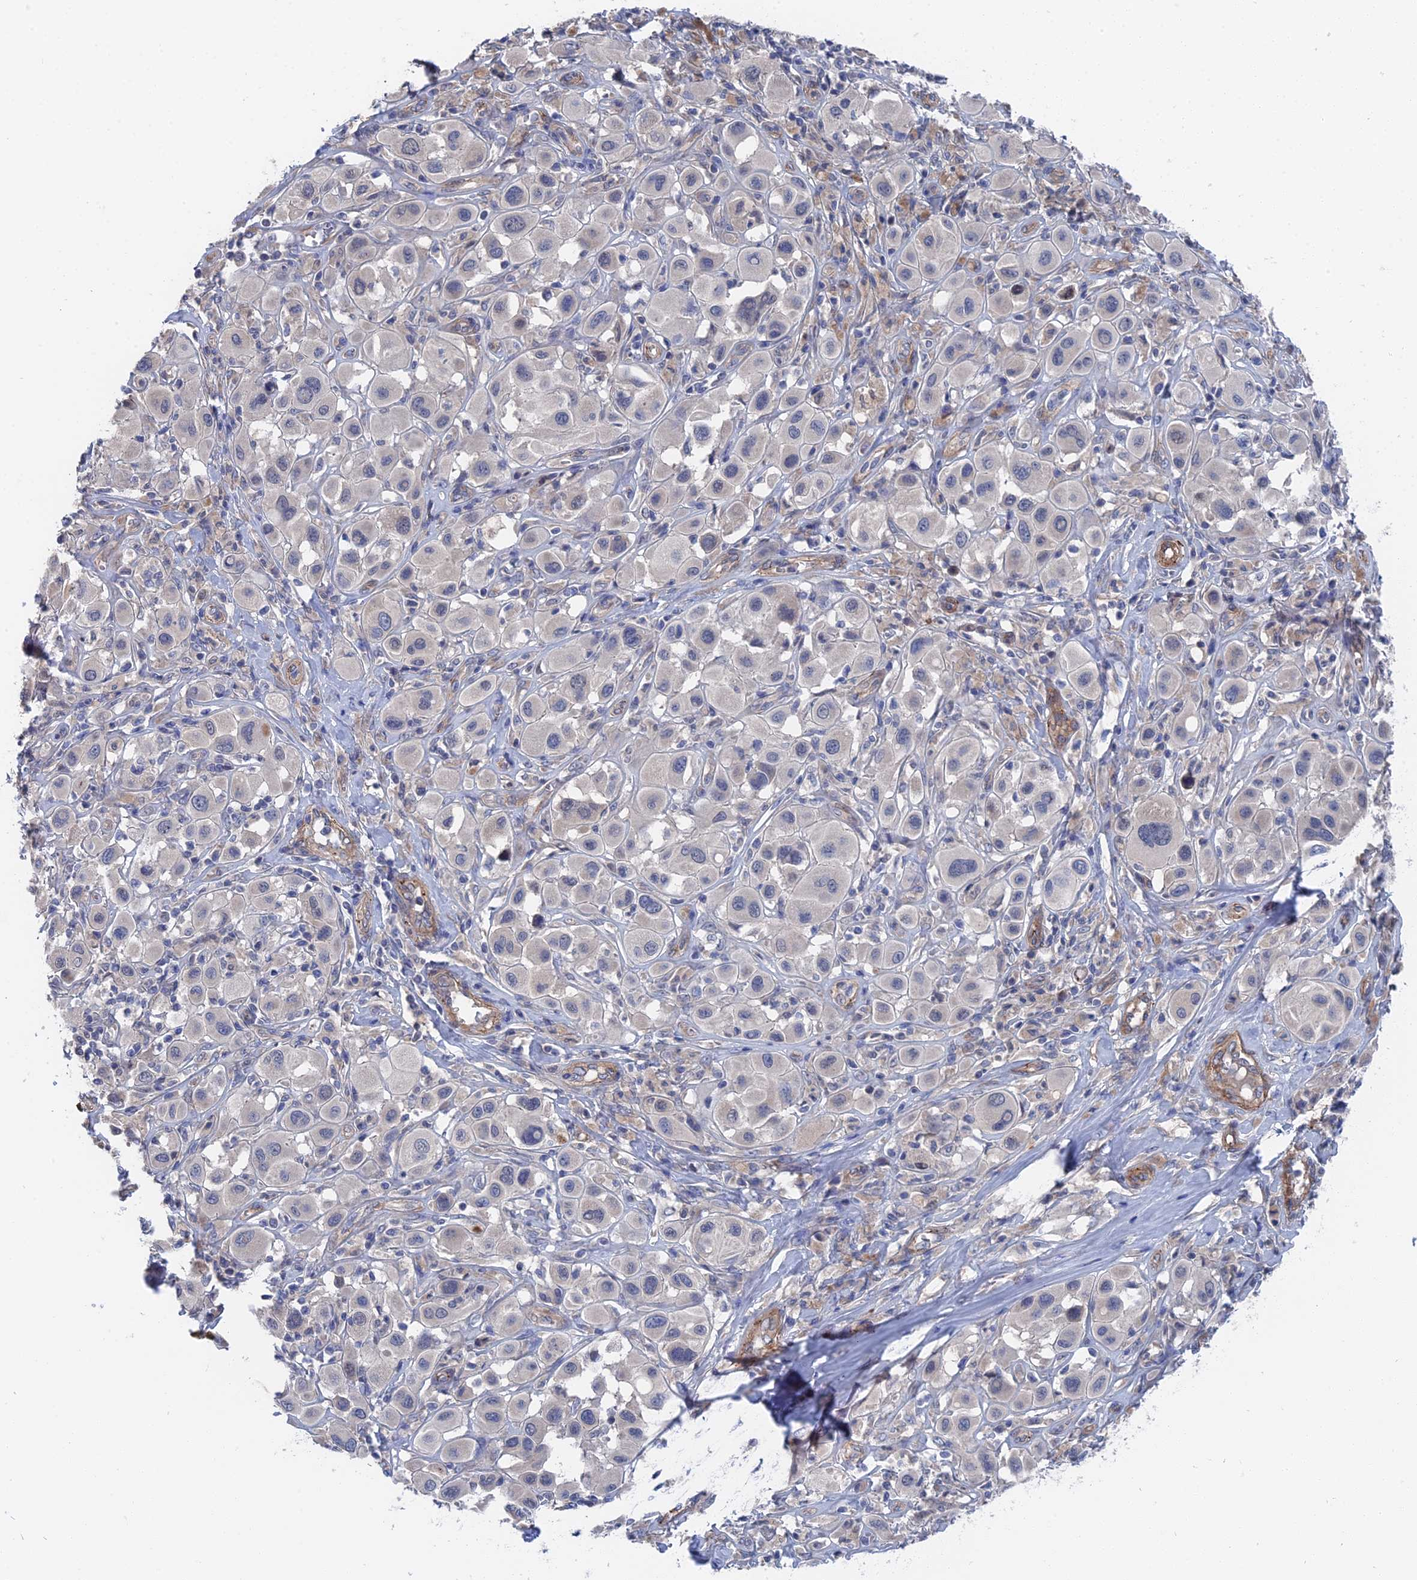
{"staining": {"intensity": "negative", "quantity": "none", "location": "none"}, "tissue": "melanoma", "cell_type": "Tumor cells", "image_type": "cancer", "snomed": [{"axis": "morphology", "description": "Malignant melanoma, Metastatic site"}, {"axis": "topography", "description": "Skin"}], "caption": "Immunohistochemistry photomicrograph of human melanoma stained for a protein (brown), which displays no staining in tumor cells.", "gene": "MTHFSD", "patient": {"sex": "male", "age": 41}}